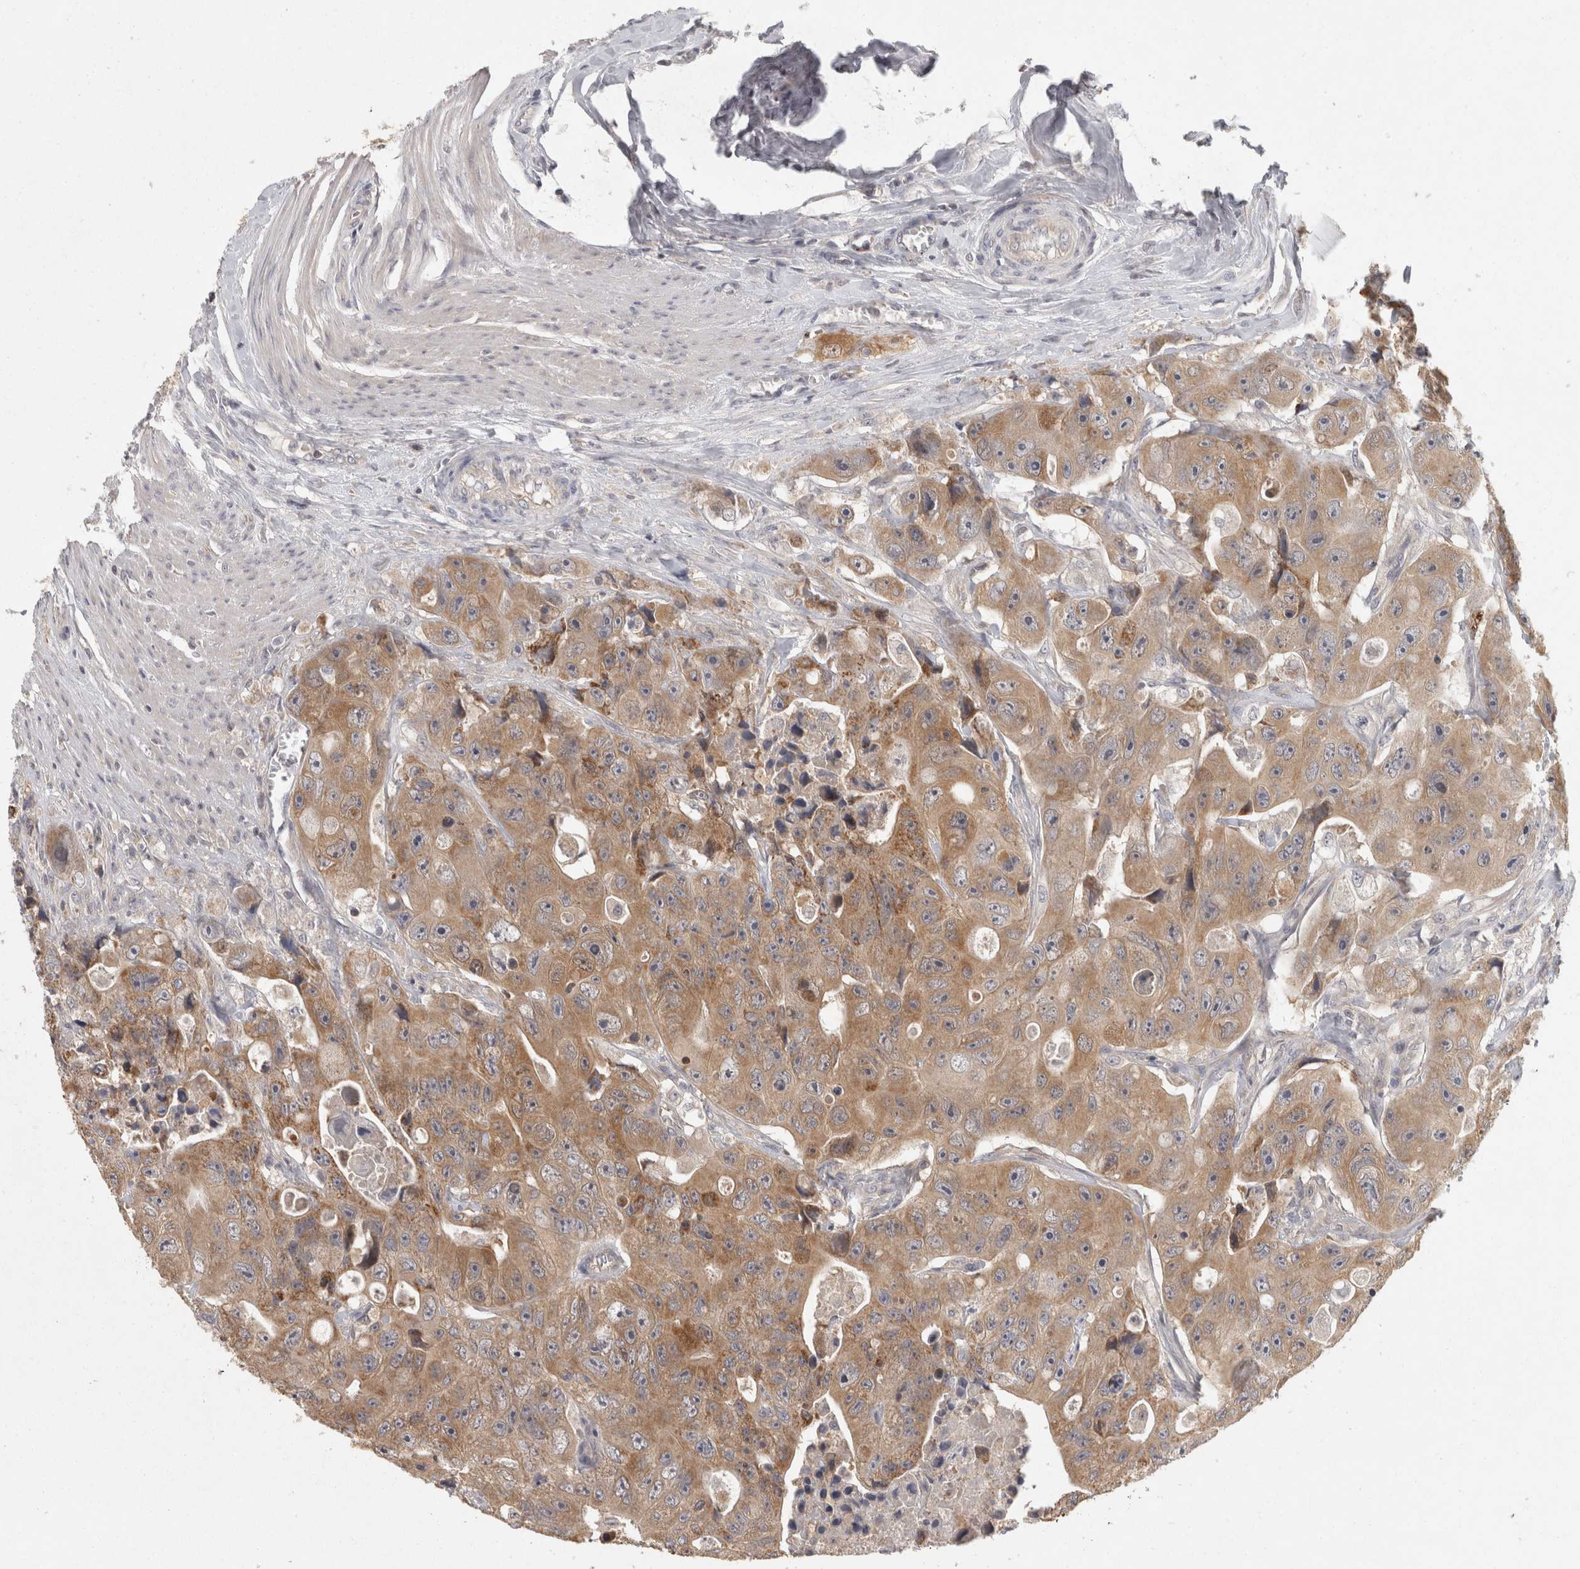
{"staining": {"intensity": "moderate", "quantity": ">75%", "location": "cytoplasmic/membranous"}, "tissue": "colorectal cancer", "cell_type": "Tumor cells", "image_type": "cancer", "snomed": [{"axis": "morphology", "description": "Adenocarcinoma, NOS"}, {"axis": "topography", "description": "Colon"}], "caption": "Brown immunohistochemical staining in colorectal cancer reveals moderate cytoplasmic/membranous expression in approximately >75% of tumor cells. (Stains: DAB in brown, nuclei in blue, Microscopy: brightfield microscopy at high magnification).", "gene": "ACAT2", "patient": {"sex": "female", "age": 46}}